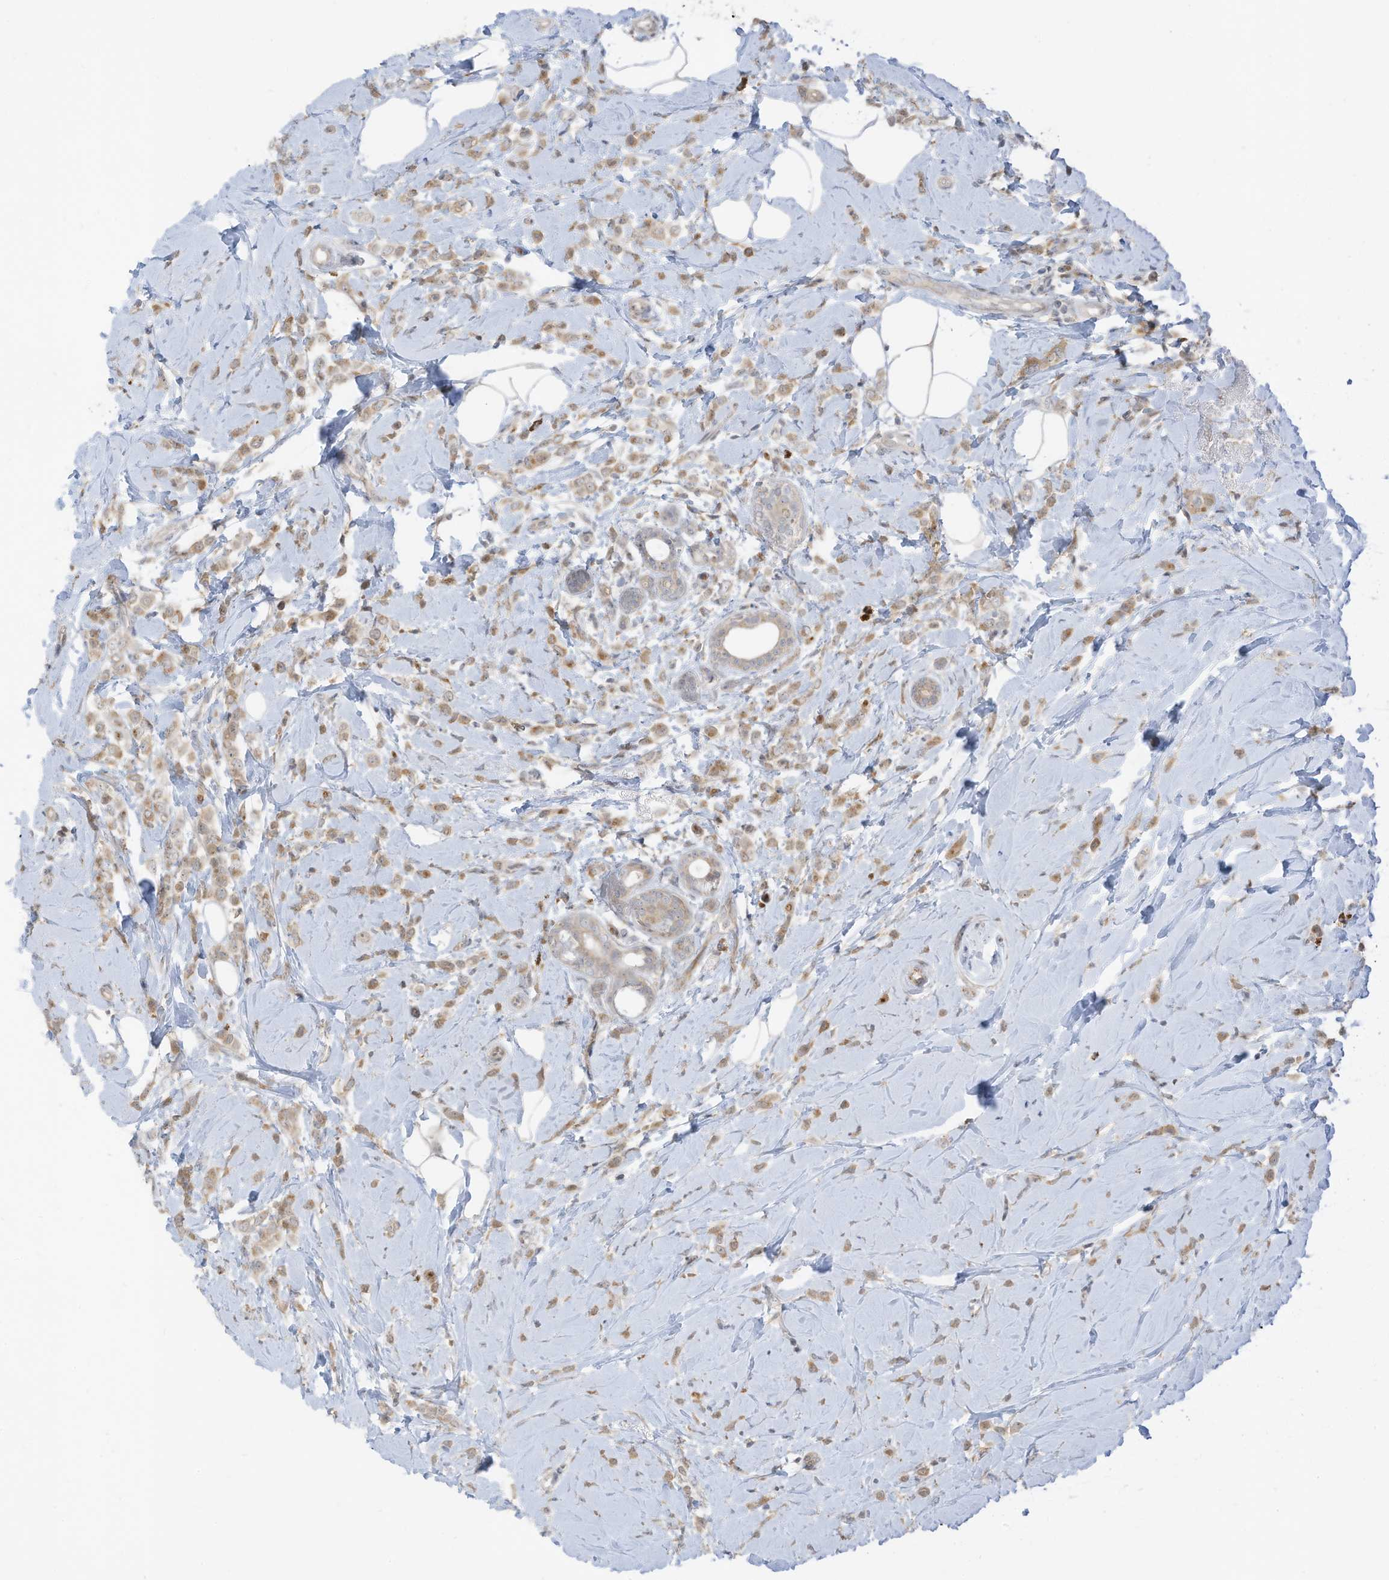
{"staining": {"intensity": "weak", "quantity": ">75%", "location": "cytoplasmic/membranous"}, "tissue": "breast cancer", "cell_type": "Tumor cells", "image_type": "cancer", "snomed": [{"axis": "morphology", "description": "Lobular carcinoma"}, {"axis": "topography", "description": "Breast"}], "caption": "This is an image of immunohistochemistry (IHC) staining of breast cancer, which shows weak staining in the cytoplasmic/membranous of tumor cells.", "gene": "DZIP3", "patient": {"sex": "female", "age": 47}}